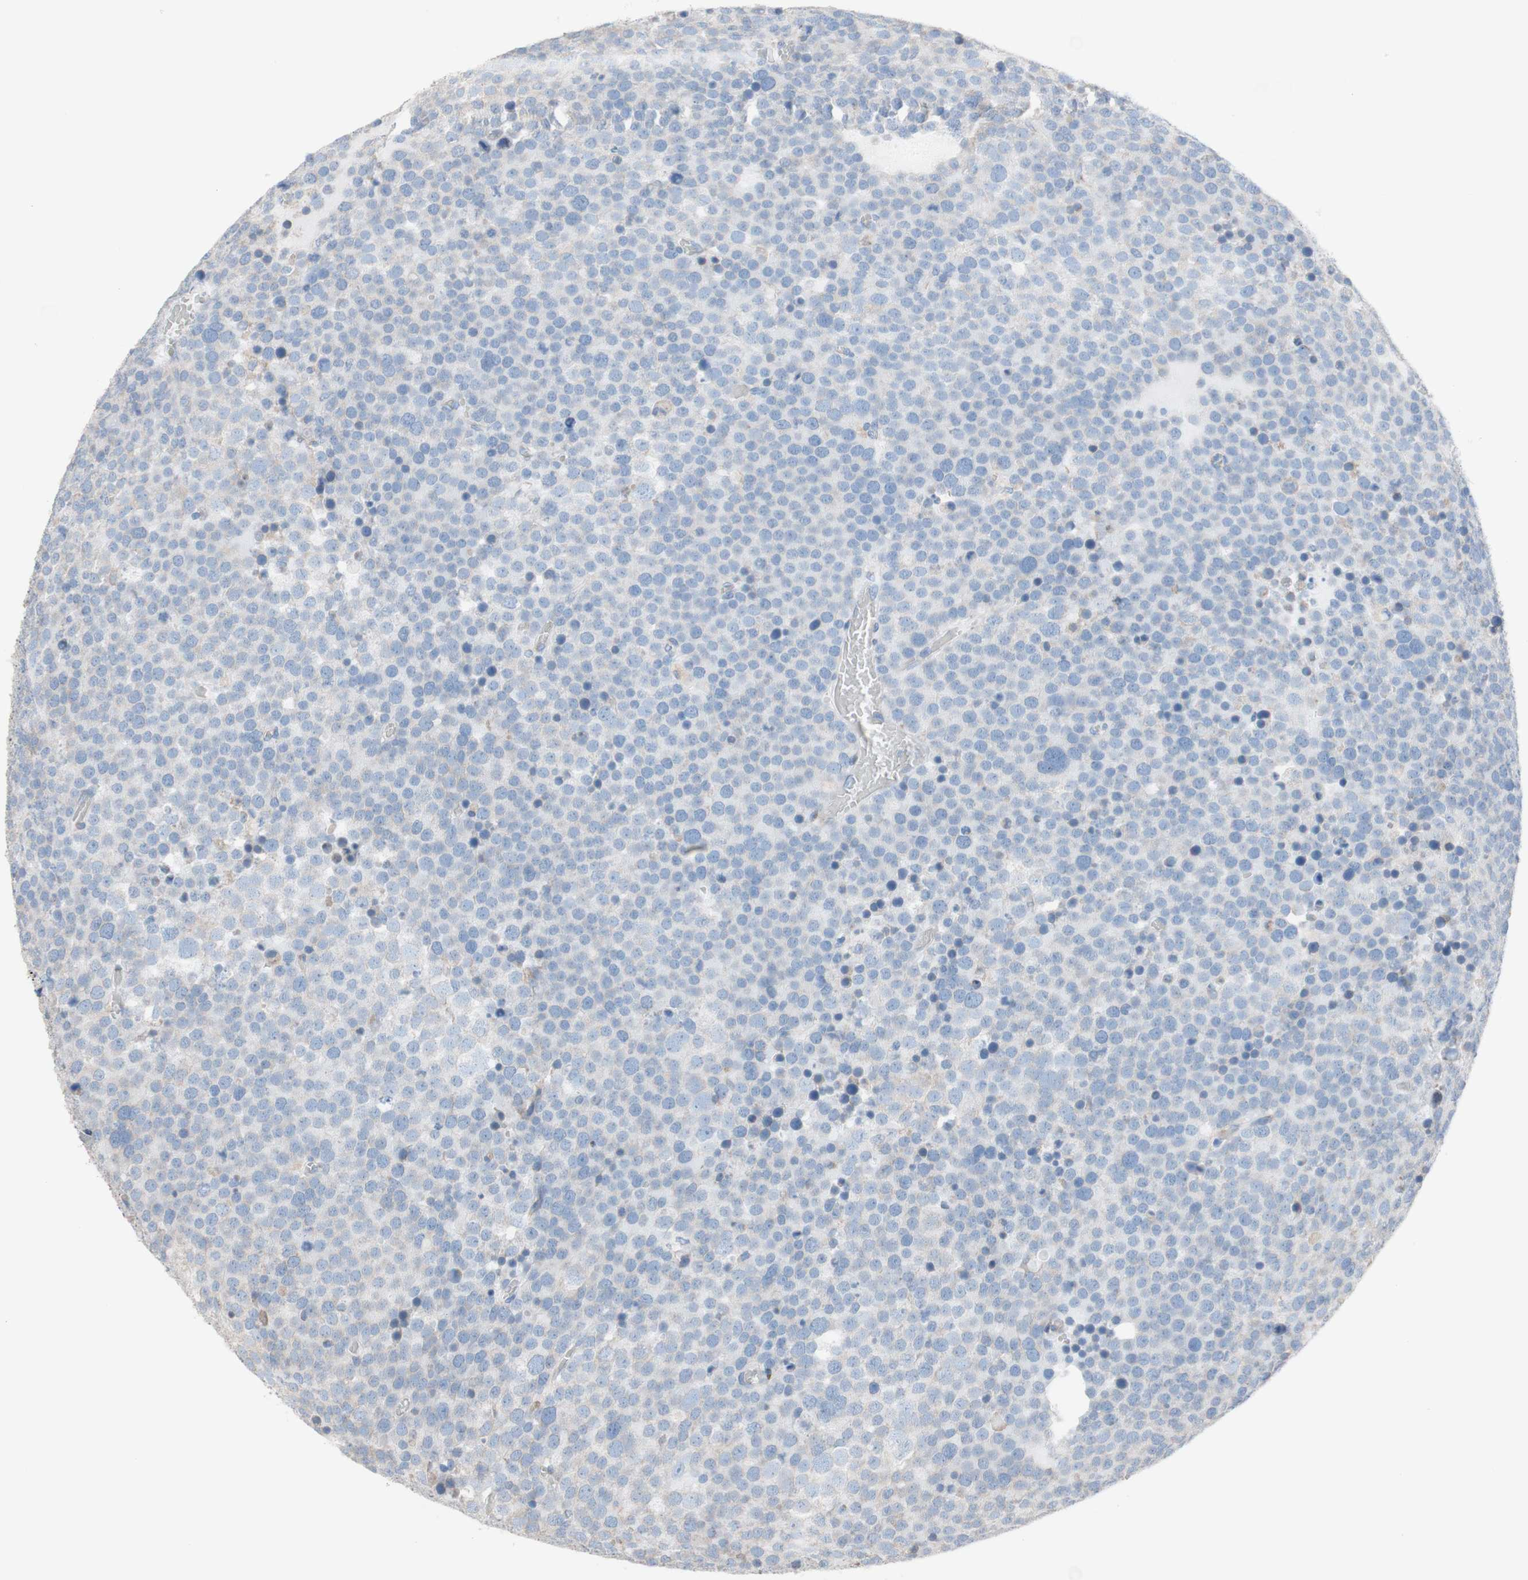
{"staining": {"intensity": "negative", "quantity": "none", "location": "none"}, "tissue": "testis cancer", "cell_type": "Tumor cells", "image_type": "cancer", "snomed": [{"axis": "morphology", "description": "Seminoma, NOS"}, {"axis": "topography", "description": "Testis"}], "caption": "DAB (3,3'-diaminobenzidine) immunohistochemical staining of testis seminoma displays no significant positivity in tumor cells.", "gene": "AGPAT5", "patient": {"sex": "male", "age": 71}}